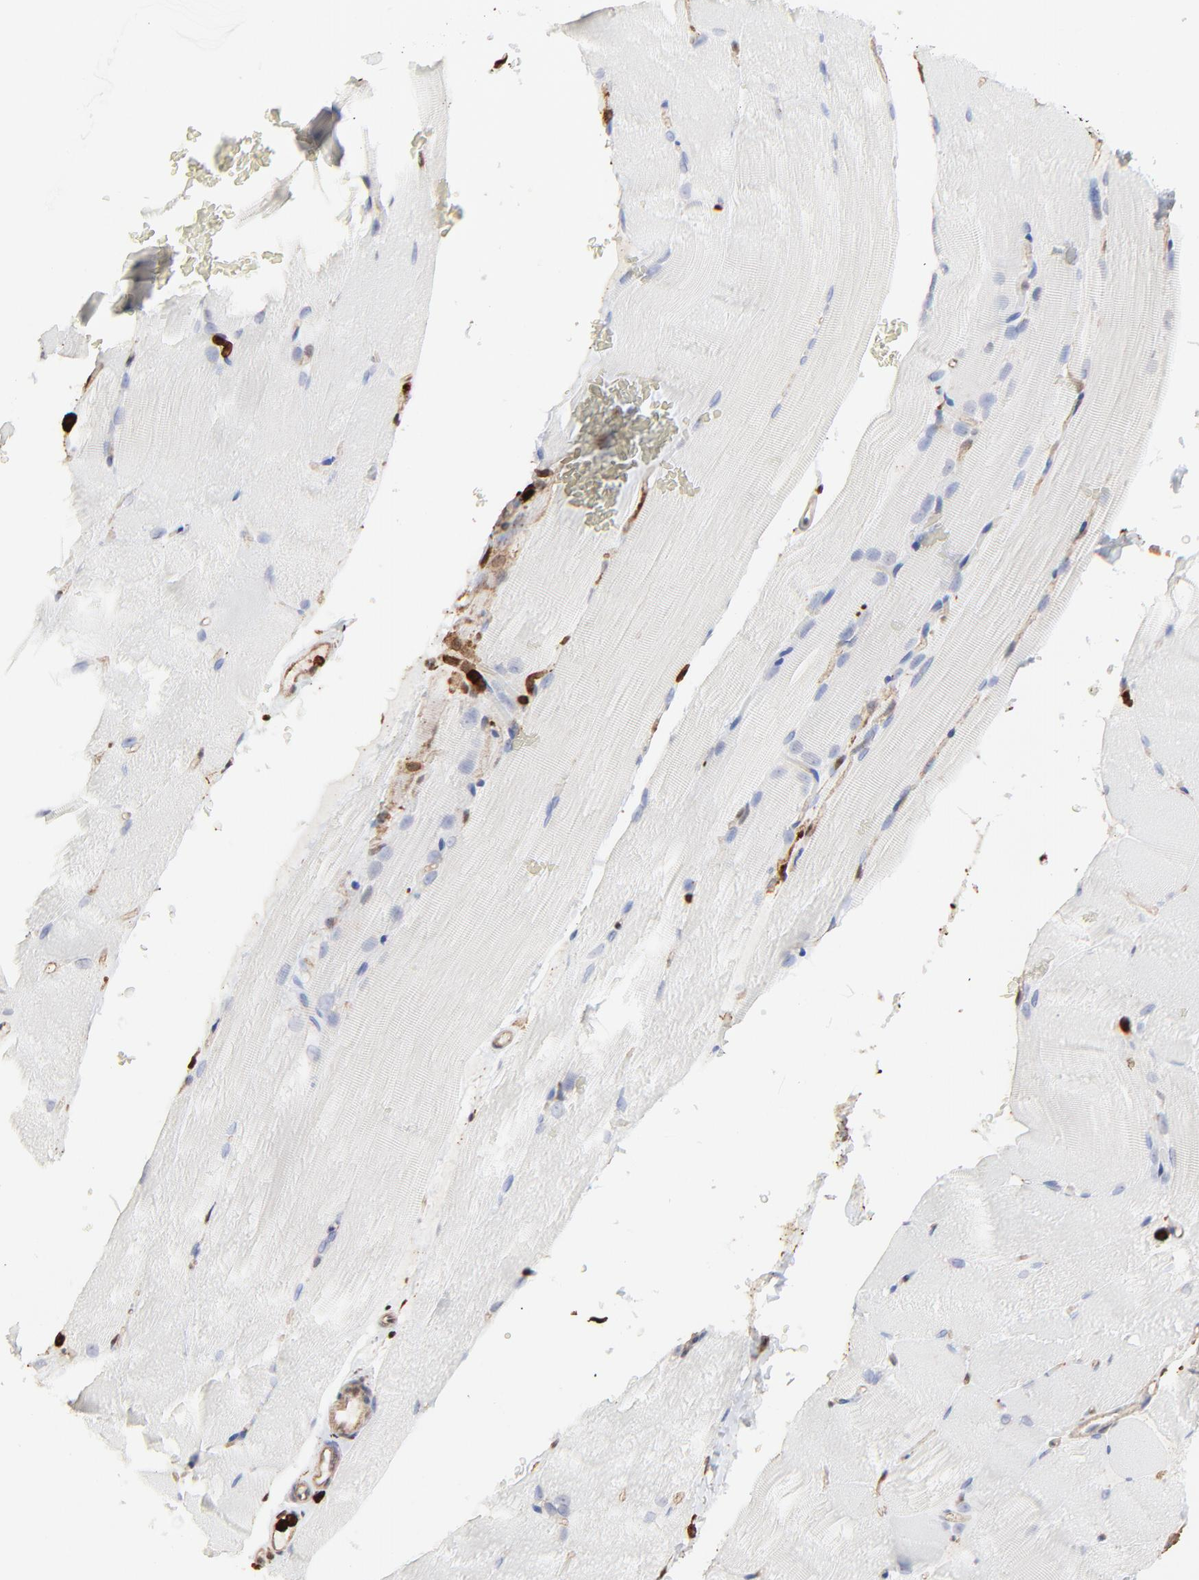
{"staining": {"intensity": "negative", "quantity": "none", "location": "none"}, "tissue": "skeletal muscle", "cell_type": "Myocytes", "image_type": "normal", "snomed": [{"axis": "morphology", "description": "Normal tissue, NOS"}, {"axis": "topography", "description": "Skeletal muscle"}], "caption": "Myocytes are negative for brown protein staining in unremarkable skeletal muscle. (DAB (3,3'-diaminobenzidine) IHC with hematoxylin counter stain).", "gene": "SLC6A14", "patient": {"sex": "female", "age": 37}}